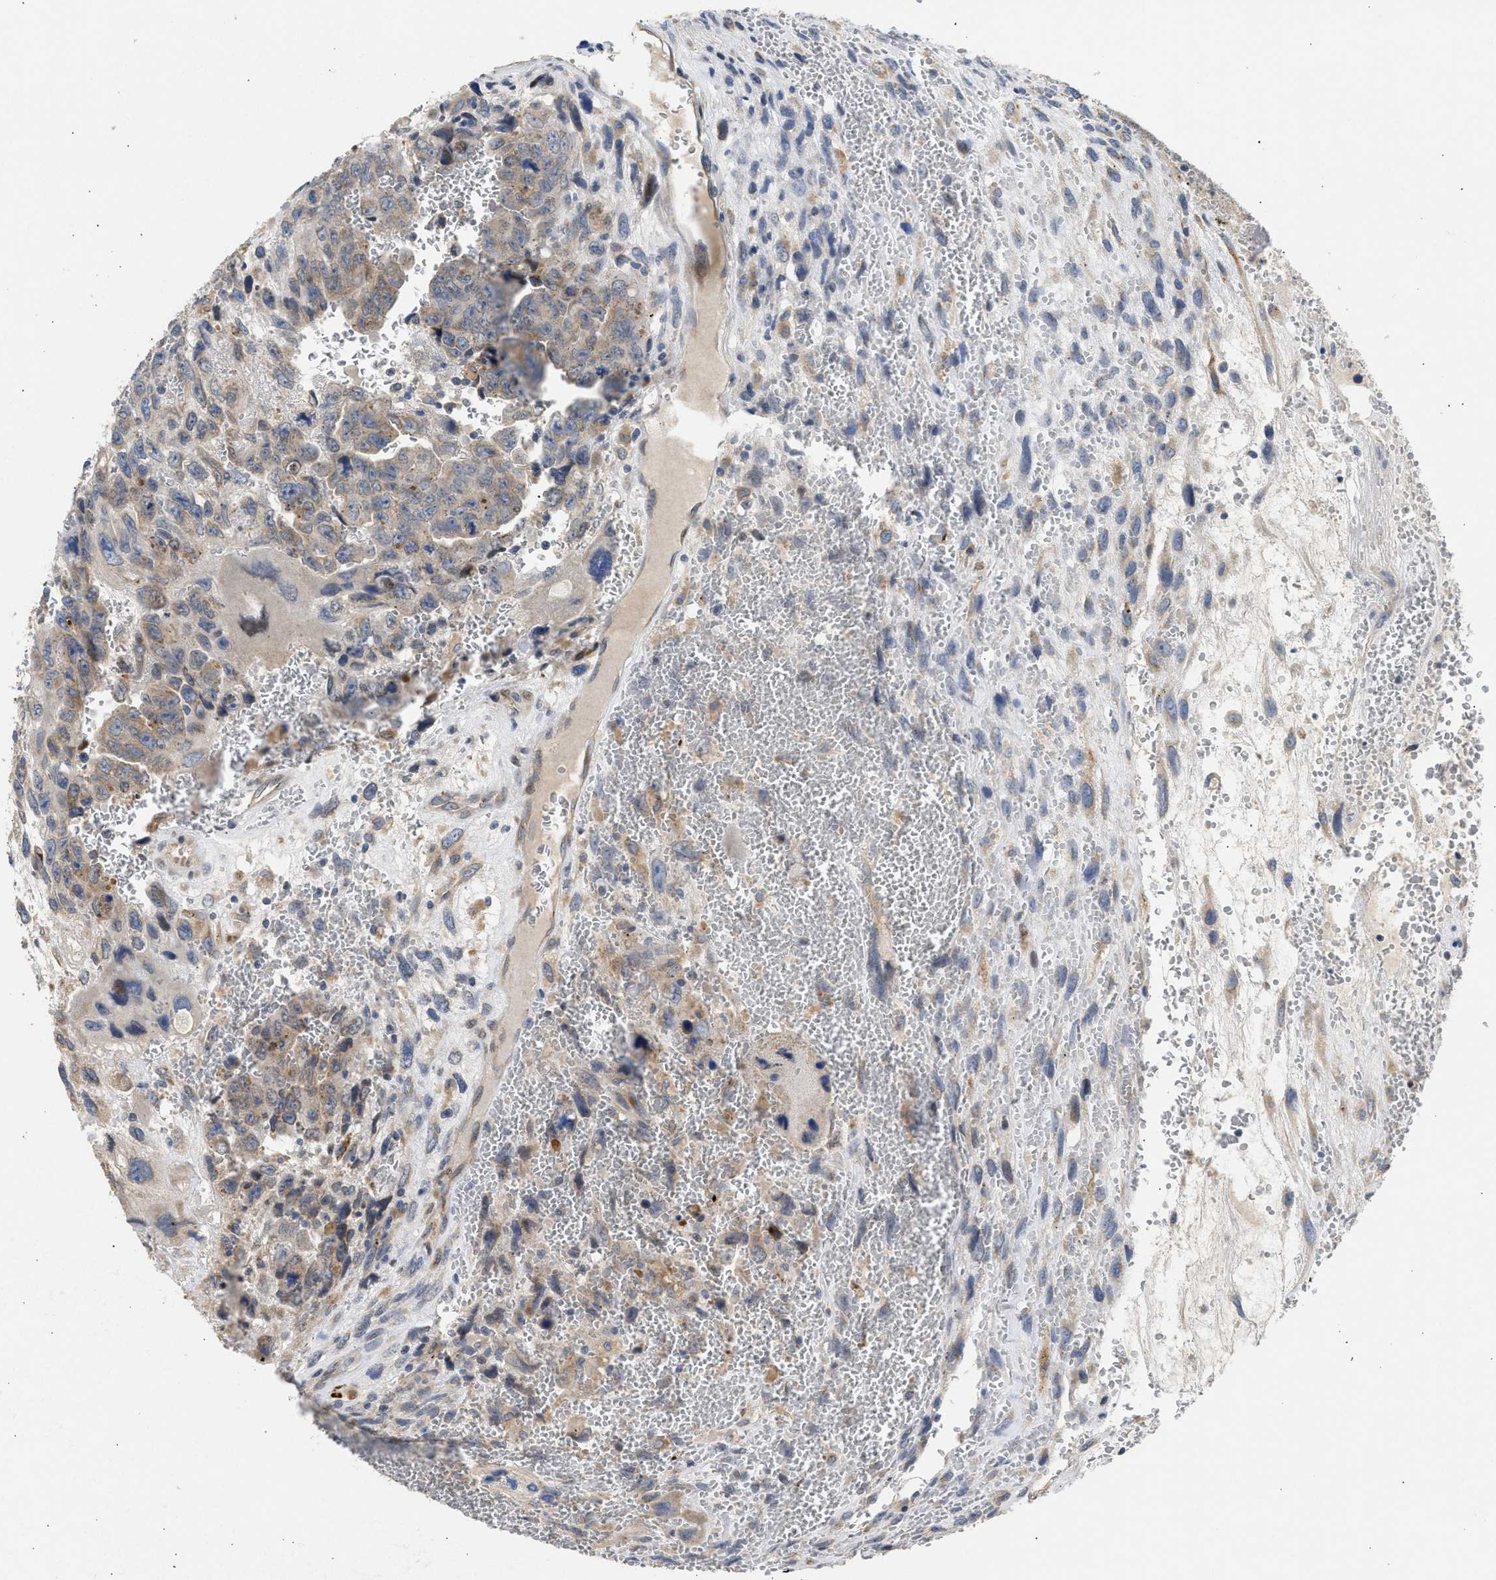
{"staining": {"intensity": "weak", "quantity": "<25%", "location": "cytoplasmic/membranous"}, "tissue": "testis cancer", "cell_type": "Tumor cells", "image_type": "cancer", "snomed": [{"axis": "morphology", "description": "Carcinoma, Embryonal, NOS"}, {"axis": "topography", "description": "Testis"}], "caption": "Tumor cells show no significant expression in testis embryonal carcinoma.", "gene": "TMED1", "patient": {"sex": "male", "age": 28}}